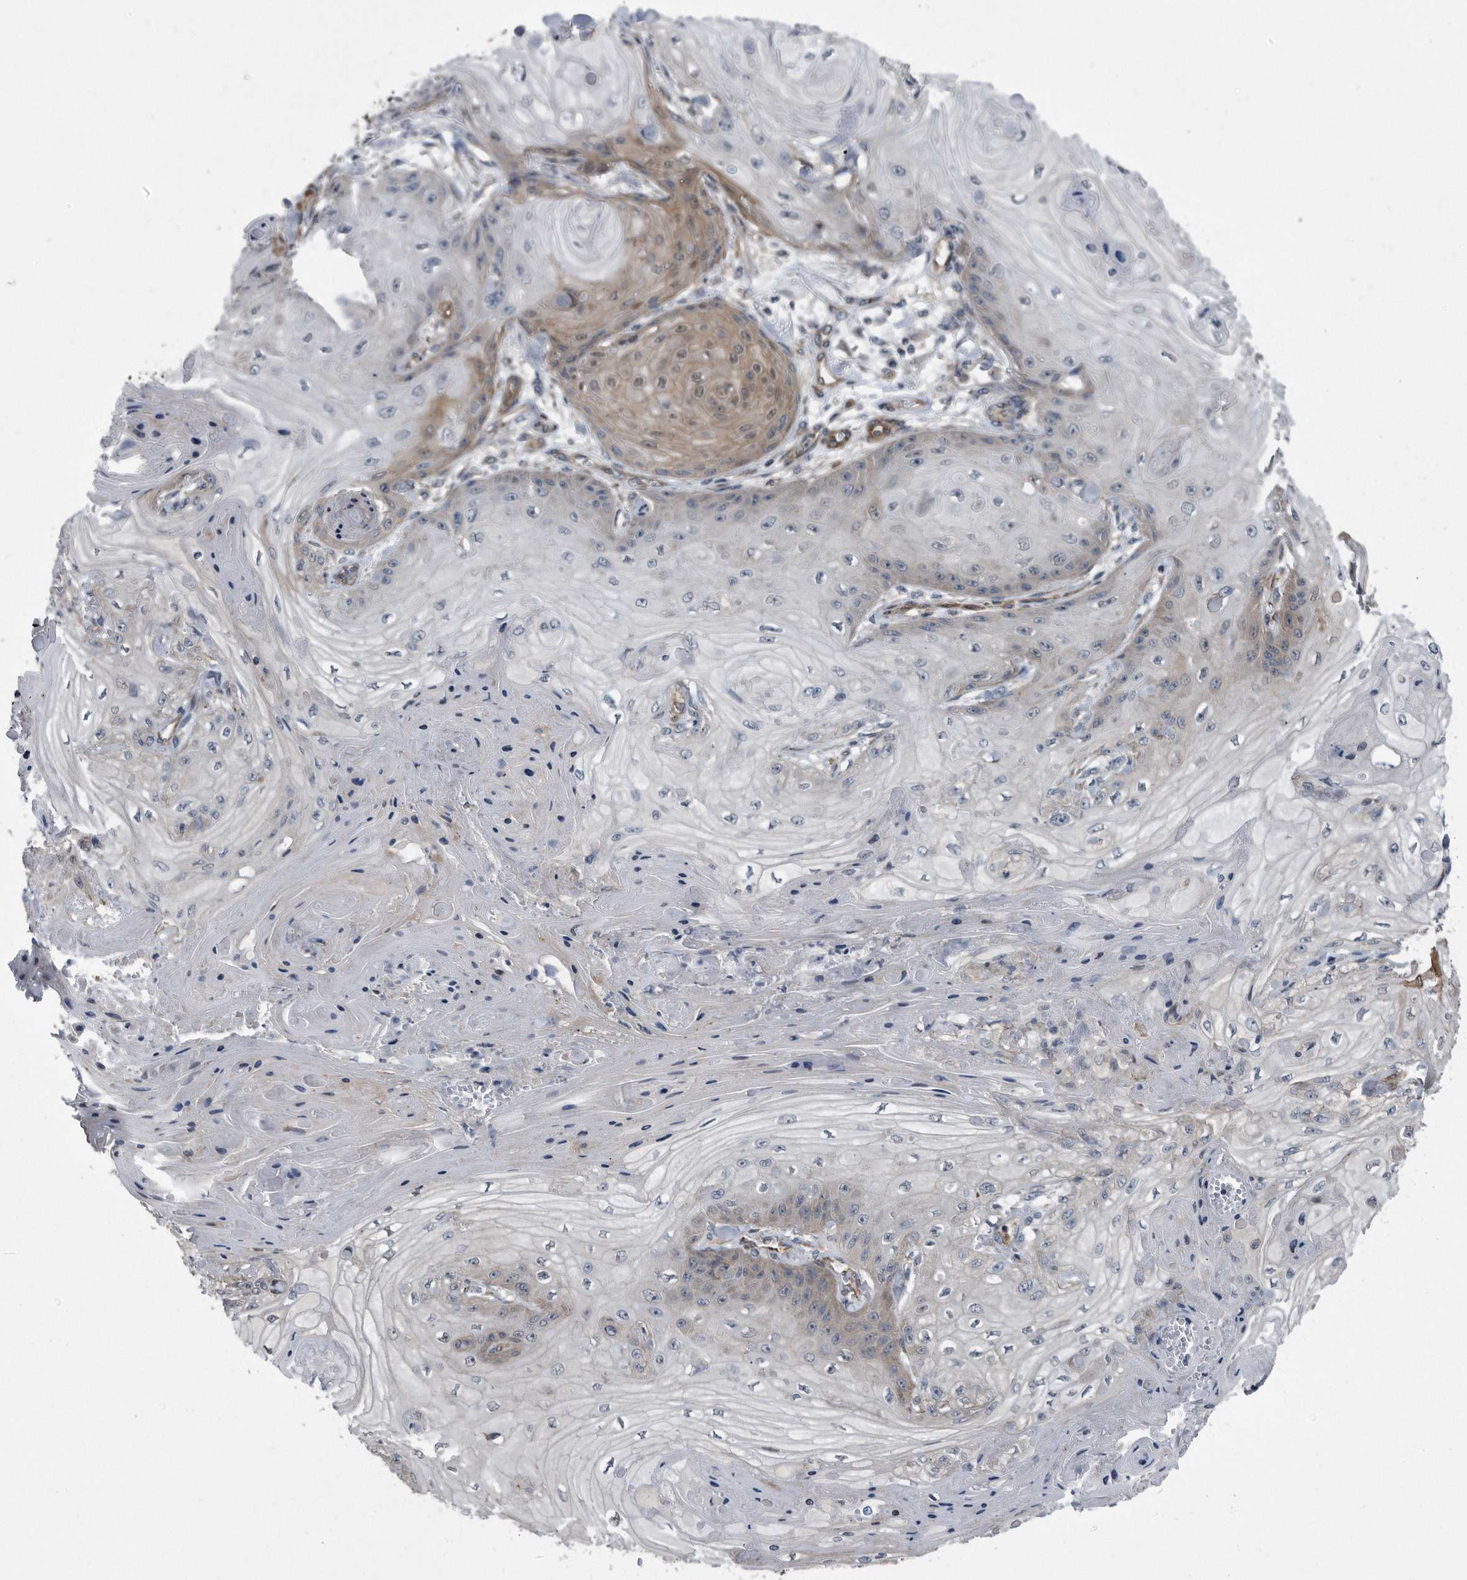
{"staining": {"intensity": "weak", "quantity": "<25%", "location": "cytoplasmic/membranous"}, "tissue": "skin cancer", "cell_type": "Tumor cells", "image_type": "cancer", "snomed": [{"axis": "morphology", "description": "Squamous cell carcinoma, NOS"}, {"axis": "topography", "description": "Skin"}], "caption": "The micrograph demonstrates no significant positivity in tumor cells of skin squamous cell carcinoma. (Immunohistochemistry, brightfield microscopy, high magnification).", "gene": "ARMCX1", "patient": {"sex": "male", "age": 74}}